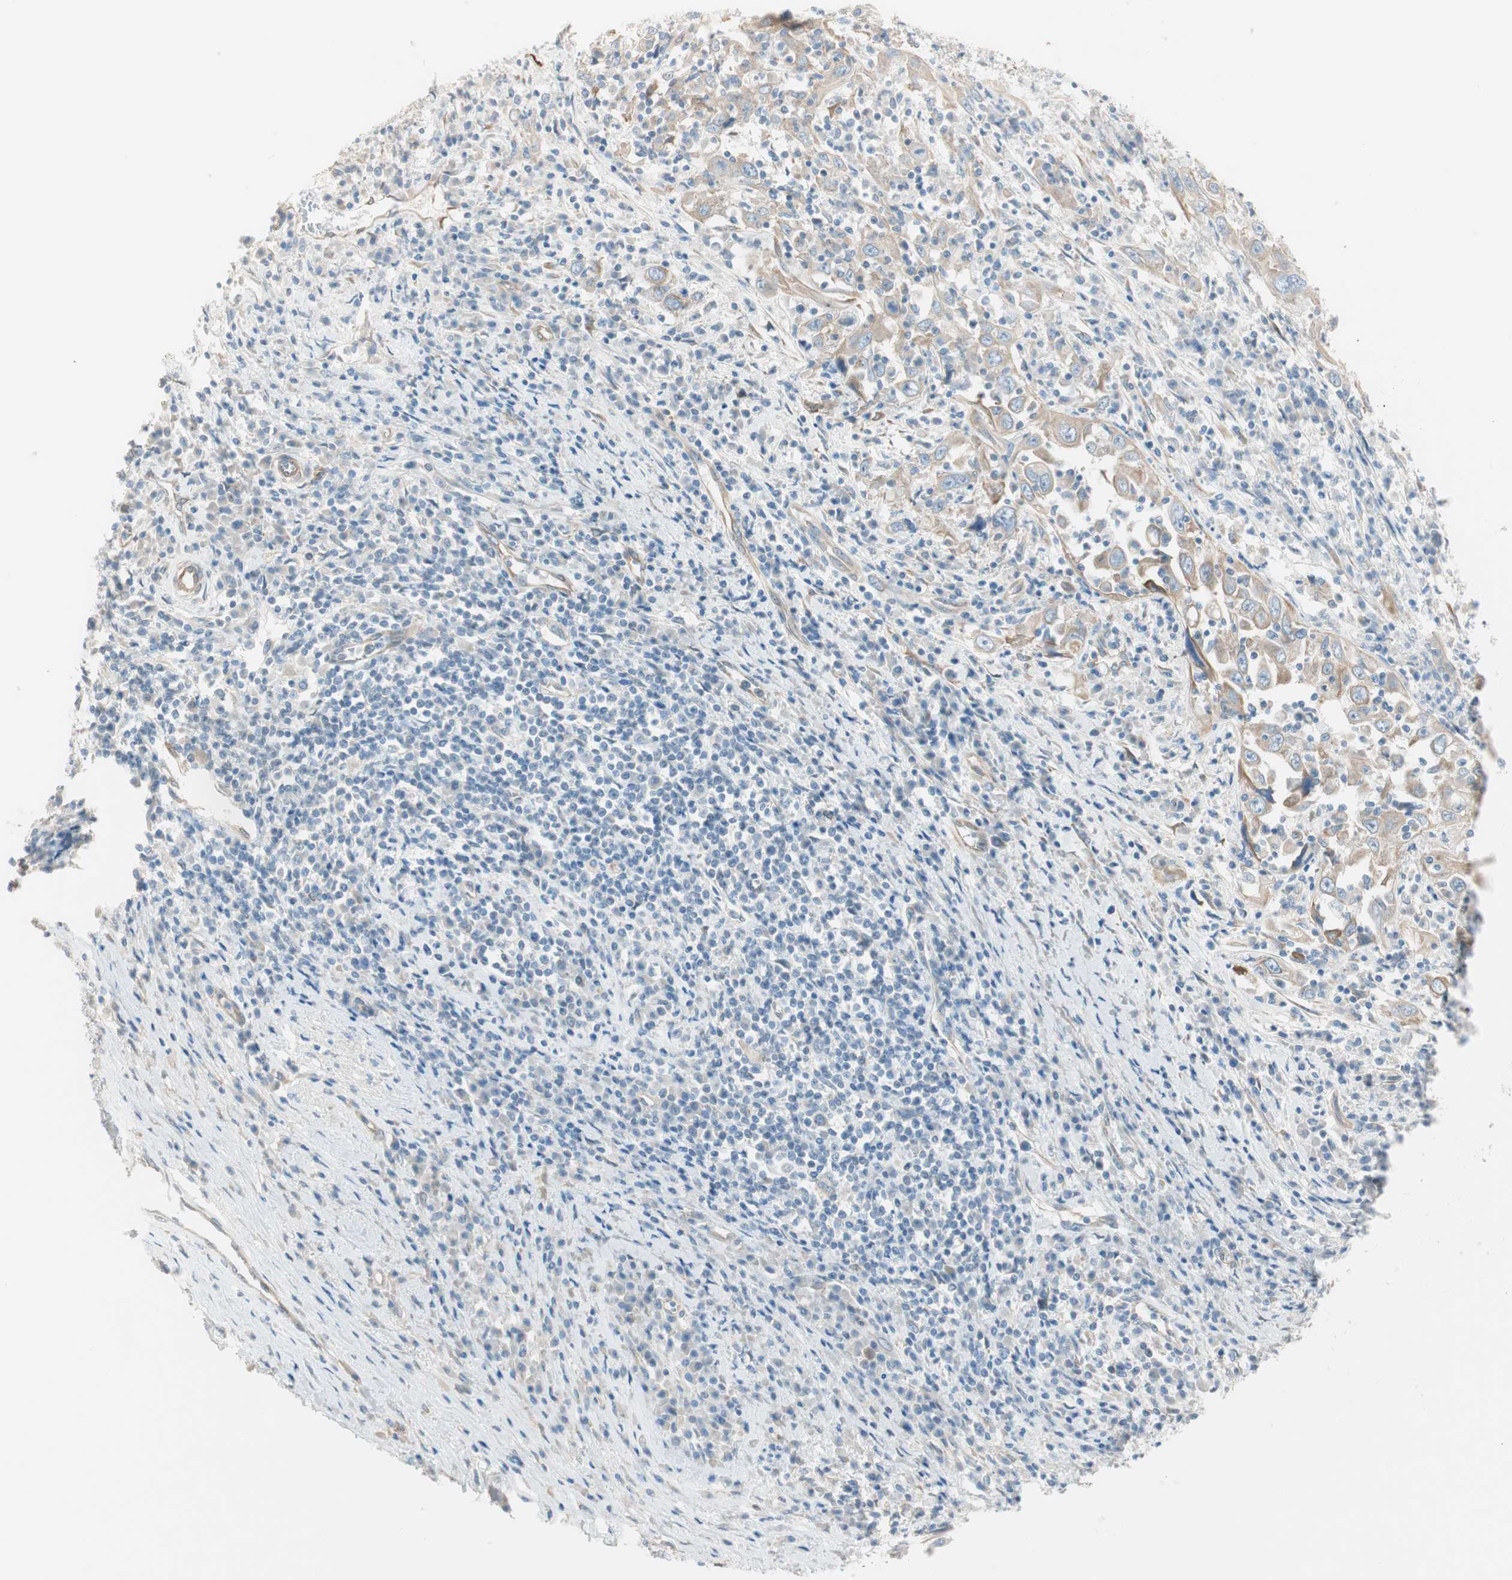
{"staining": {"intensity": "weak", "quantity": ">75%", "location": "cytoplasmic/membranous"}, "tissue": "cervical cancer", "cell_type": "Tumor cells", "image_type": "cancer", "snomed": [{"axis": "morphology", "description": "Squamous cell carcinoma, NOS"}, {"axis": "topography", "description": "Cervix"}], "caption": "Brown immunohistochemical staining in squamous cell carcinoma (cervical) displays weak cytoplasmic/membranous staining in approximately >75% of tumor cells. The staining was performed using DAB, with brown indicating positive protein expression. Nuclei are stained blue with hematoxylin.", "gene": "CDK3", "patient": {"sex": "female", "age": 46}}